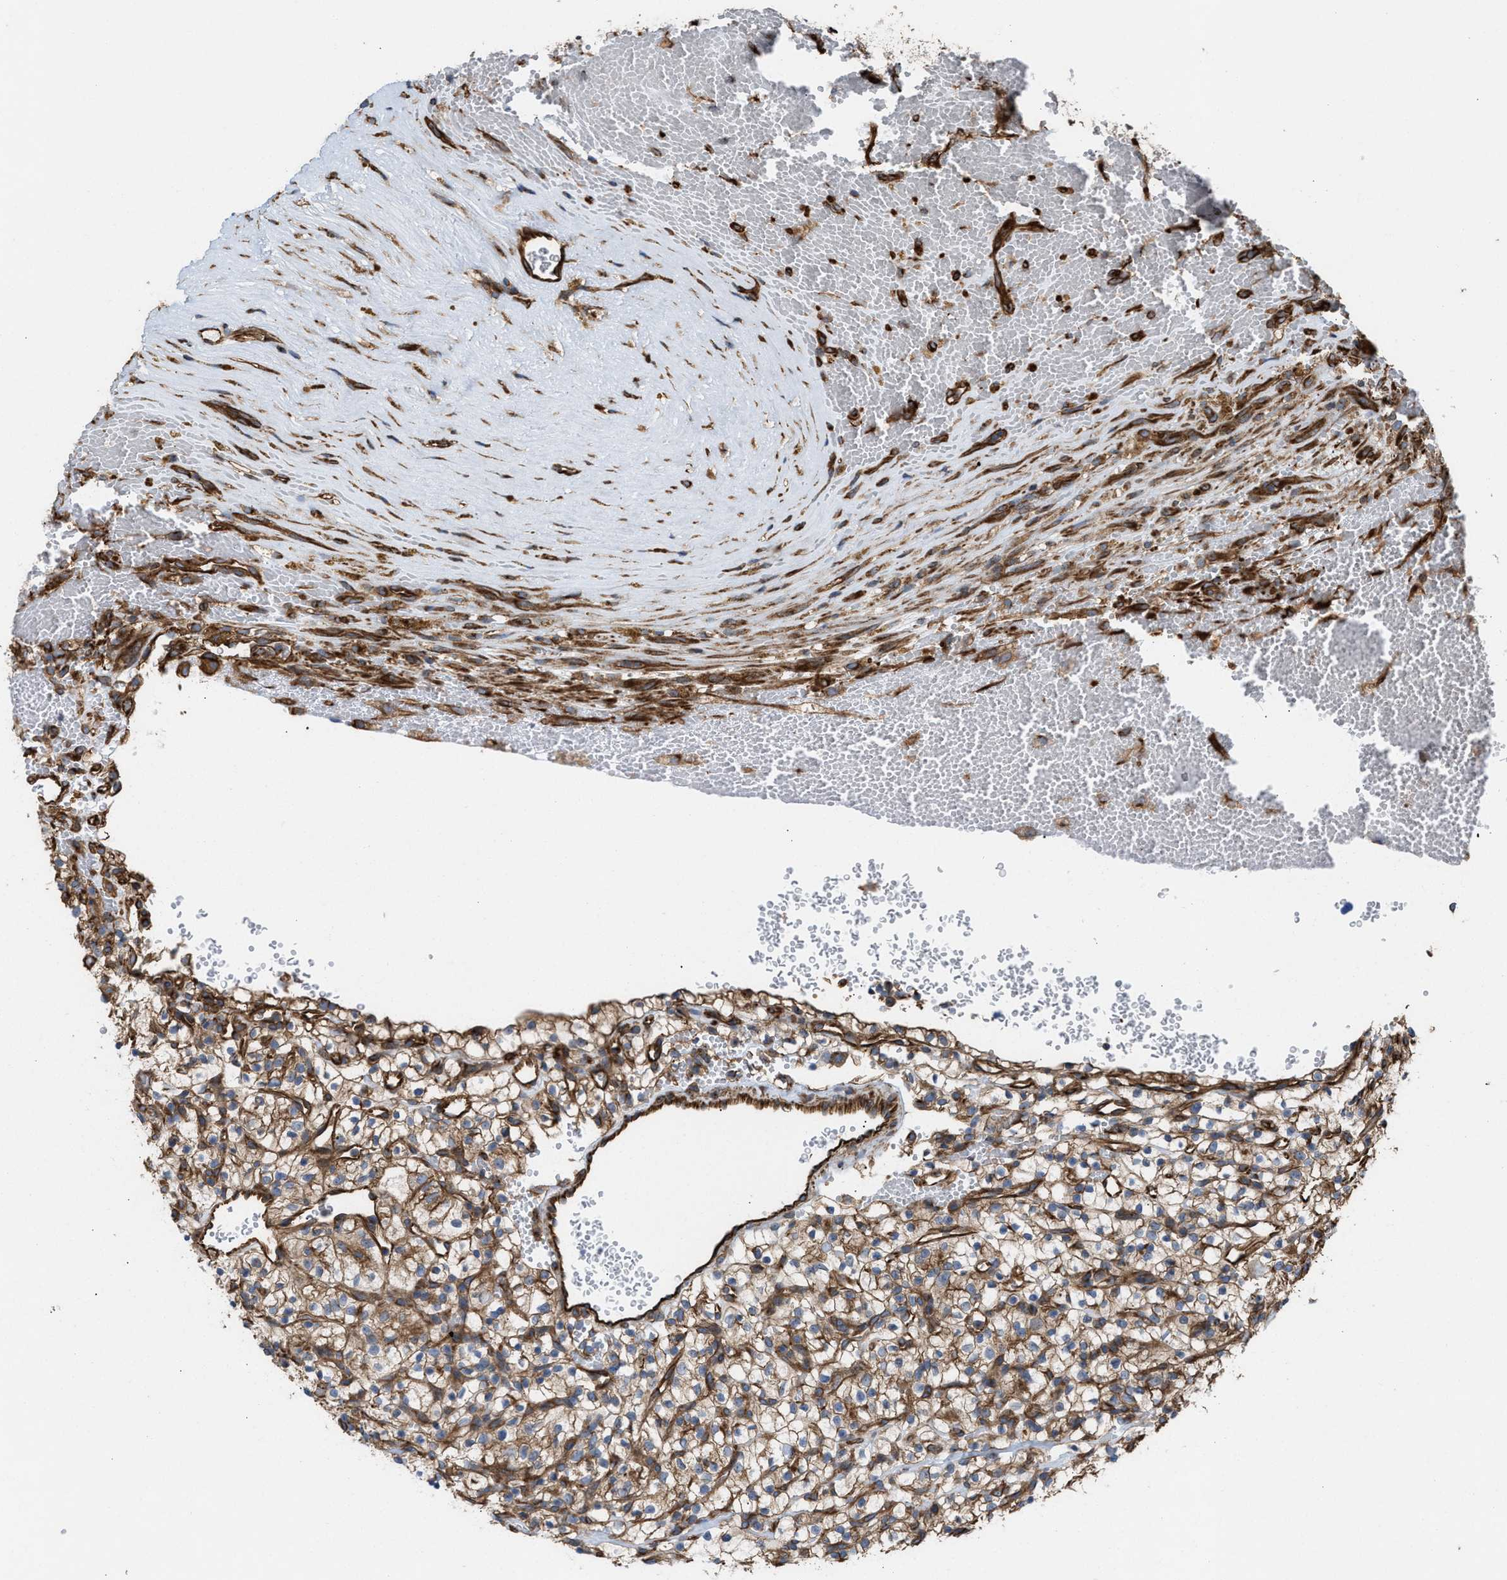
{"staining": {"intensity": "moderate", "quantity": "25%-75%", "location": "cytoplasmic/membranous"}, "tissue": "renal cancer", "cell_type": "Tumor cells", "image_type": "cancer", "snomed": [{"axis": "morphology", "description": "Adenocarcinoma, NOS"}, {"axis": "topography", "description": "Kidney"}], "caption": "The histopathology image exhibits a brown stain indicating the presence of a protein in the cytoplasmic/membranous of tumor cells in renal cancer.", "gene": "EPS15L1", "patient": {"sex": "female", "age": 57}}